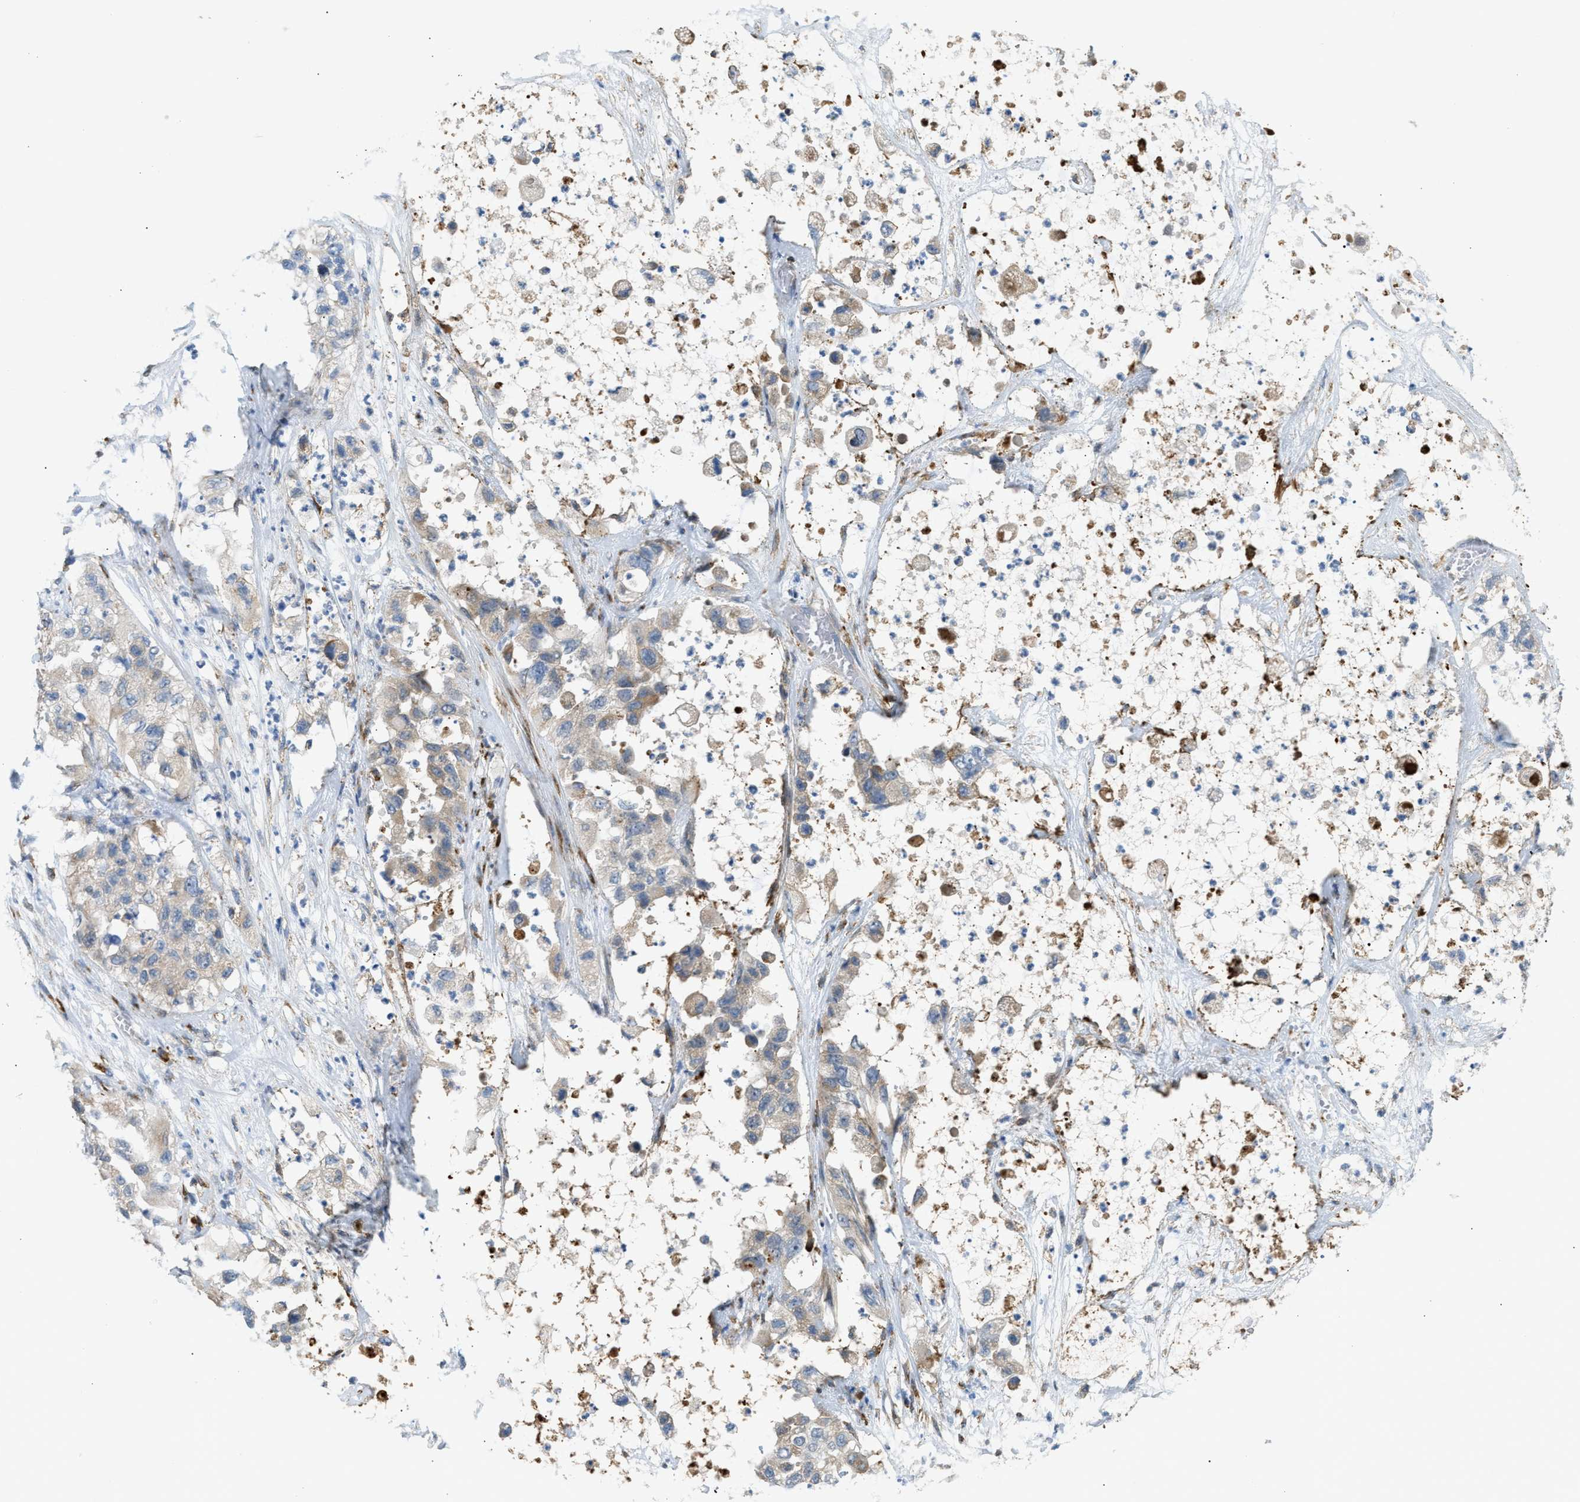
{"staining": {"intensity": "weak", "quantity": "<25%", "location": "cytoplasmic/membranous"}, "tissue": "pancreatic cancer", "cell_type": "Tumor cells", "image_type": "cancer", "snomed": [{"axis": "morphology", "description": "Adenocarcinoma, NOS"}, {"axis": "topography", "description": "Pancreas"}], "caption": "A photomicrograph of human pancreatic adenocarcinoma is negative for staining in tumor cells.", "gene": "KCNC2", "patient": {"sex": "female", "age": 78}}